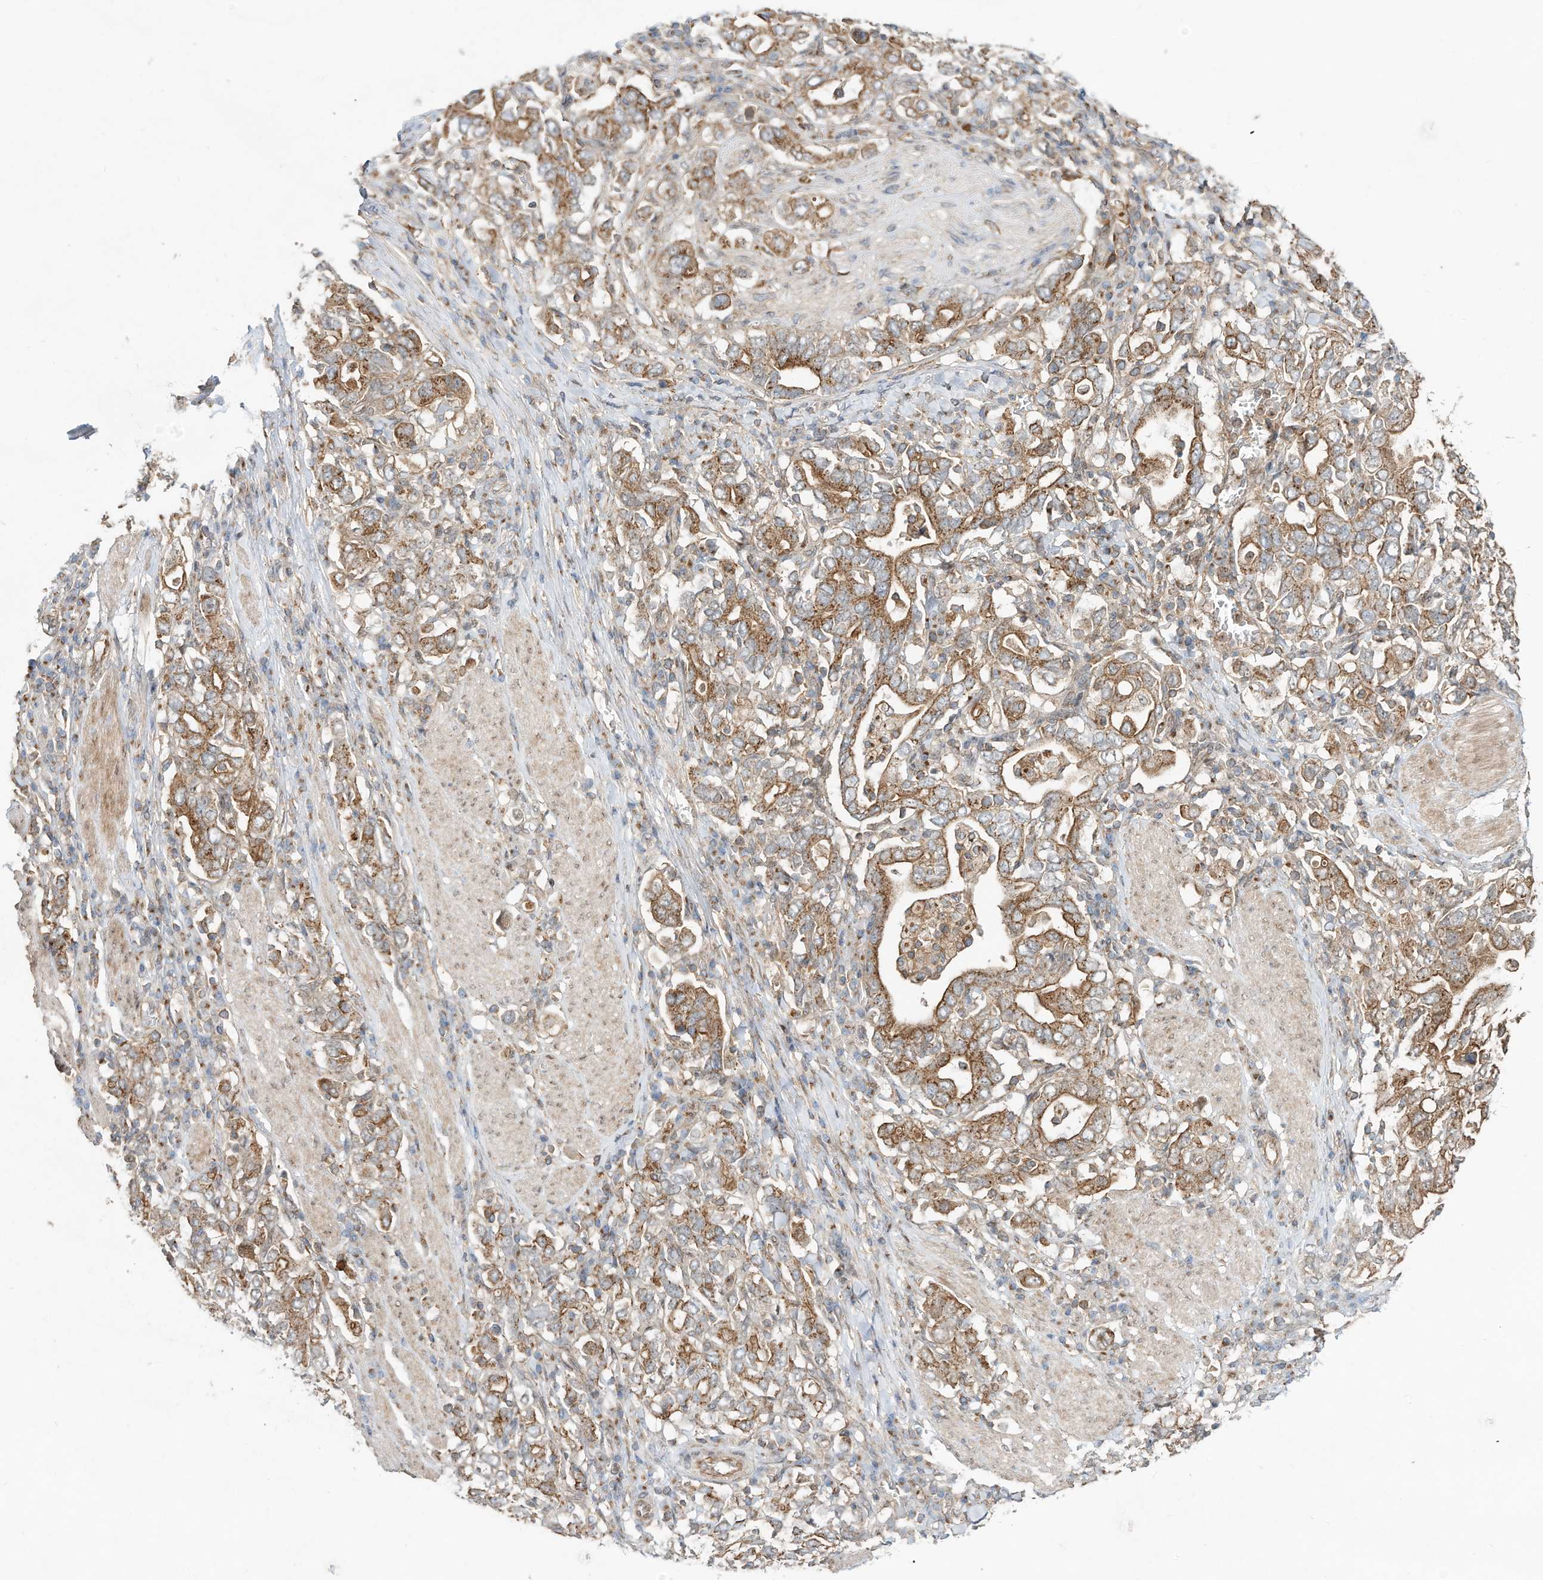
{"staining": {"intensity": "moderate", "quantity": ">75%", "location": "cytoplasmic/membranous"}, "tissue": "stomach cancer", "cell_type": "Tumor cells", "image_type": "cancer", "snomed": [{"axis": "morphology", "description": "Adenocarcinoma, NOS"}, {"axis": "topography", "description": "Stomach, upper"}], "caption": "Protein analysis of stomach cancer tissue displays moderate cytoplasmic/membranous expression in about >75% of tumor cells.", "gene": "CUX1", "patient": {"sex": "male", "age": 62}}